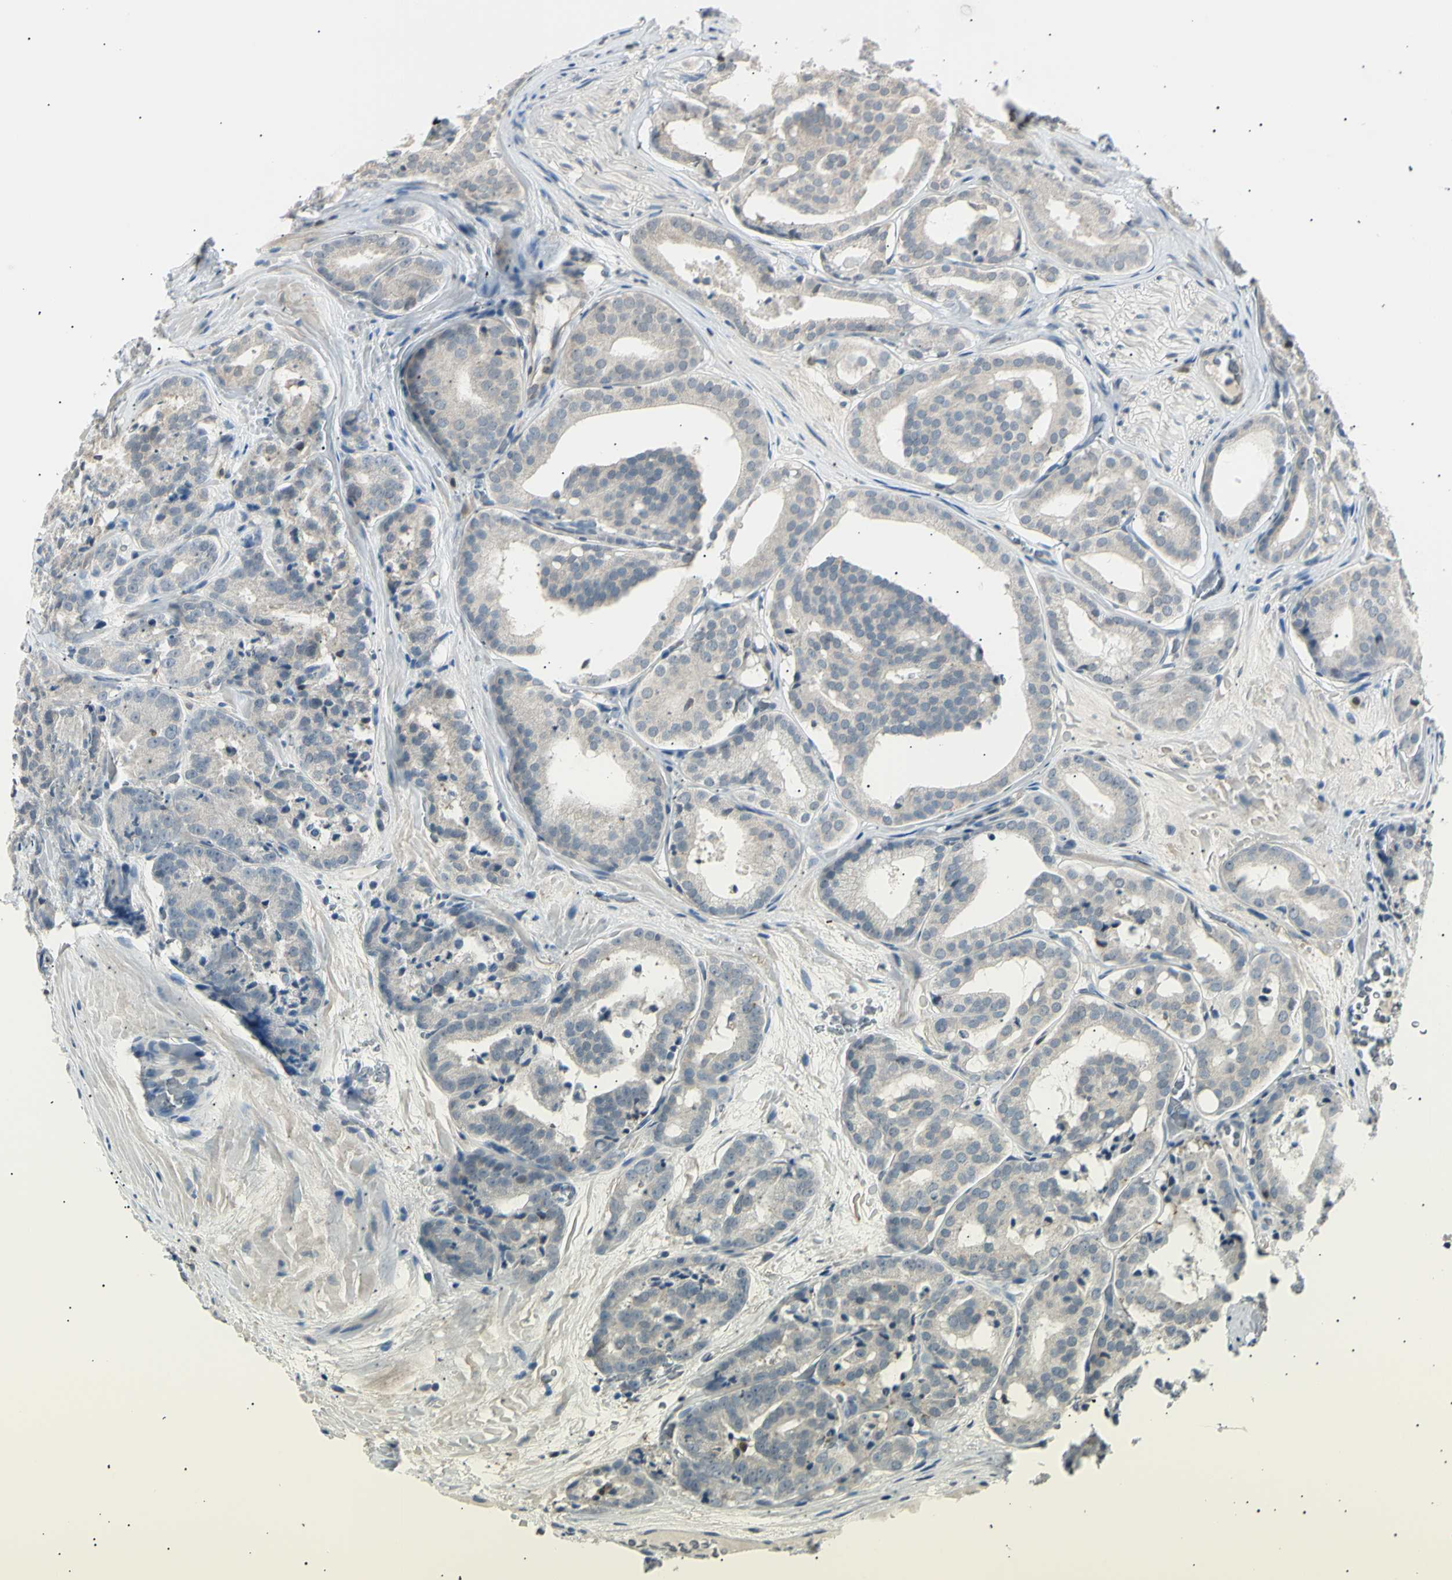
{"staining": {"intensity": "weak", "quantity": "<25%", "location": "cytoplasmic/membranous"}, "tissue": "prostate cancer", "cell_type": "Tumor cells", "image_type": "cancer", "snomed": [{"axis": "morphology", "description": "Adenocarcinoma, High grade"}, {"axis": "topography", "description": "Prostate"}], "caption": "An IHC photomicrograph of prostate cancer (adenocarcinoma (high-grade)) is shown. There is no staining in tumor cells of prostate cancer (adenocarcinoma (high-grade)).", "gene": "LHPP", "patient": {"sex": "male", "age": 64}}